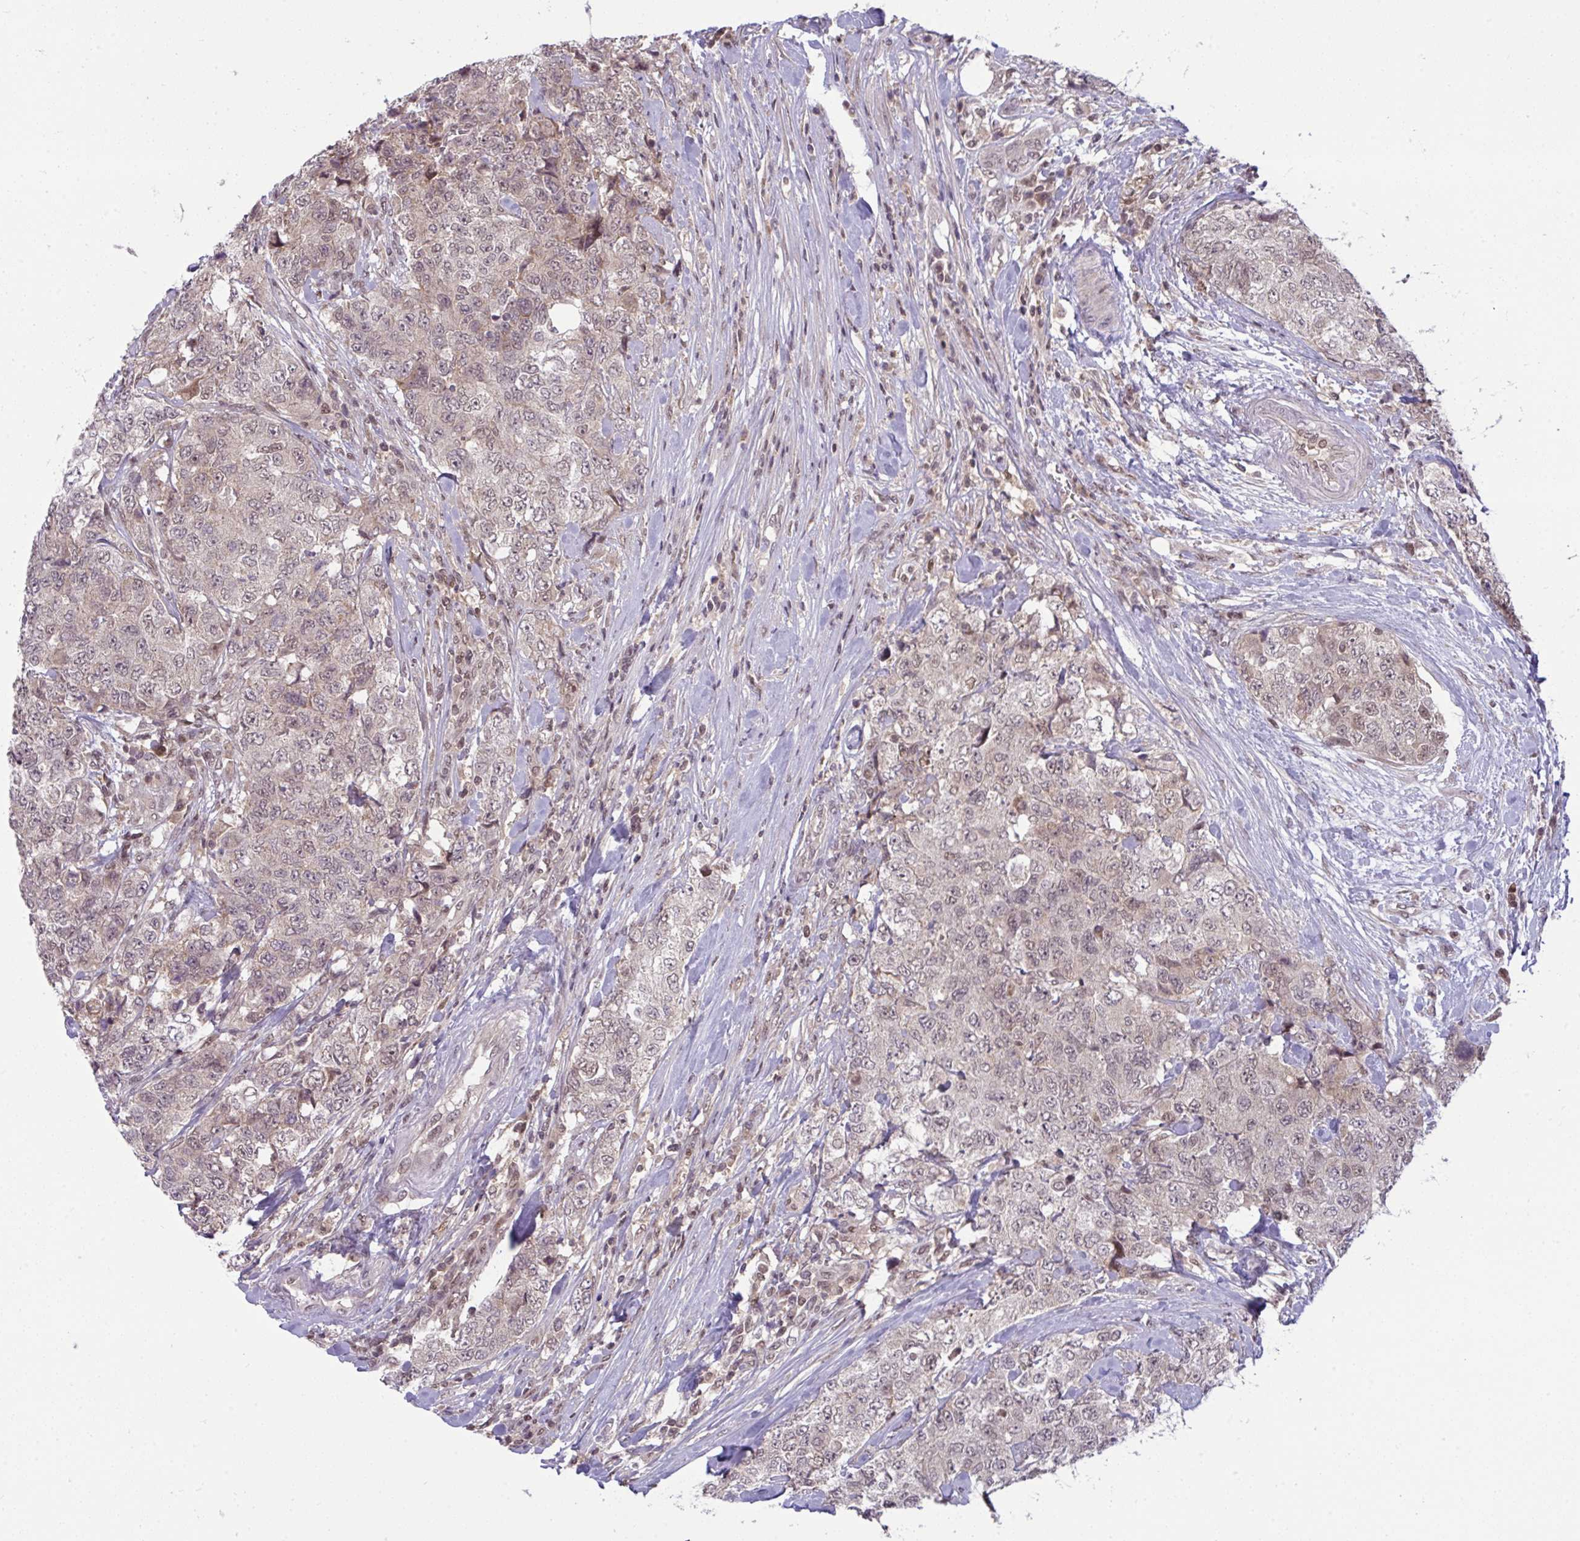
{"staining": {"intensity": "weak", "quantity": ">75%", "location": "cytoplasmic/membranous,nuclear"}, "tissue": "urothelial cancer", "cell_type": "Tumor cells", "image_type": "cancer", "snomed": [{"axis": "morphology", "description": "Urothelial carcinoma, High grade"}, {"axis": "topography", "description": "Urinary bladder"}], "caption": "Urothelial carcinoma (high-grade) stained with a protein marker shows weak staining in tumor cells.", "gene": "KLF2", "patient": {"sex": "female", "age": 78}}